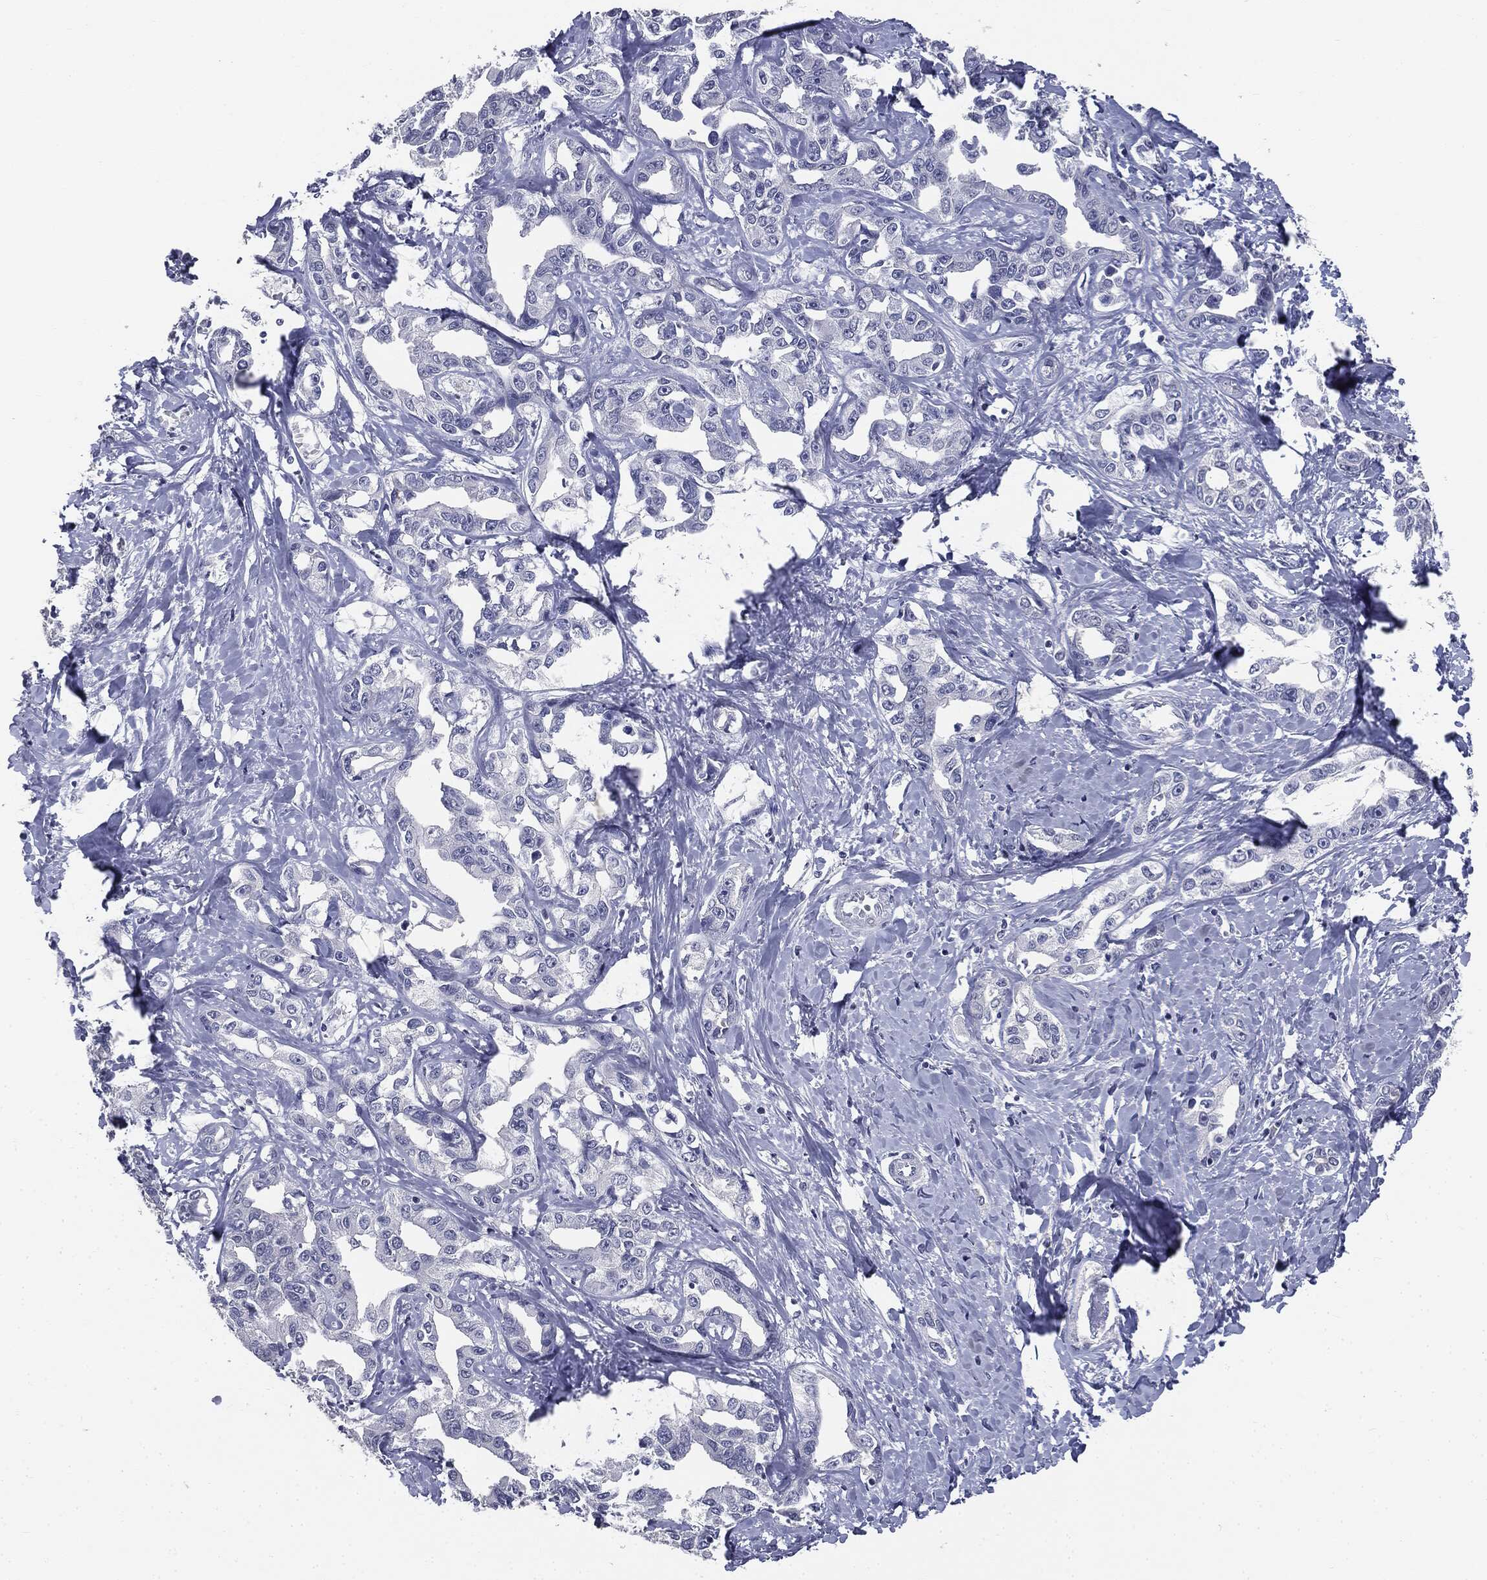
{"staining": {"intensity": "negative", "quantity": "none", "location": "none"}, "tissue": "liver cancer", "cell_type": "Tumor cells", "image_type": "cancer", "snomed": [{"axis": "morphology", "description": "Cholangiocarcinoma"}, {"axis": "topography", "description": "Liver"}], "caption": "Human liver cancer stained for a protein using immunohistochemistry (IHC) displays no positivity in tumor cells.", "gene": "AFP", "patient": {"sex": "male", "age": 59}}